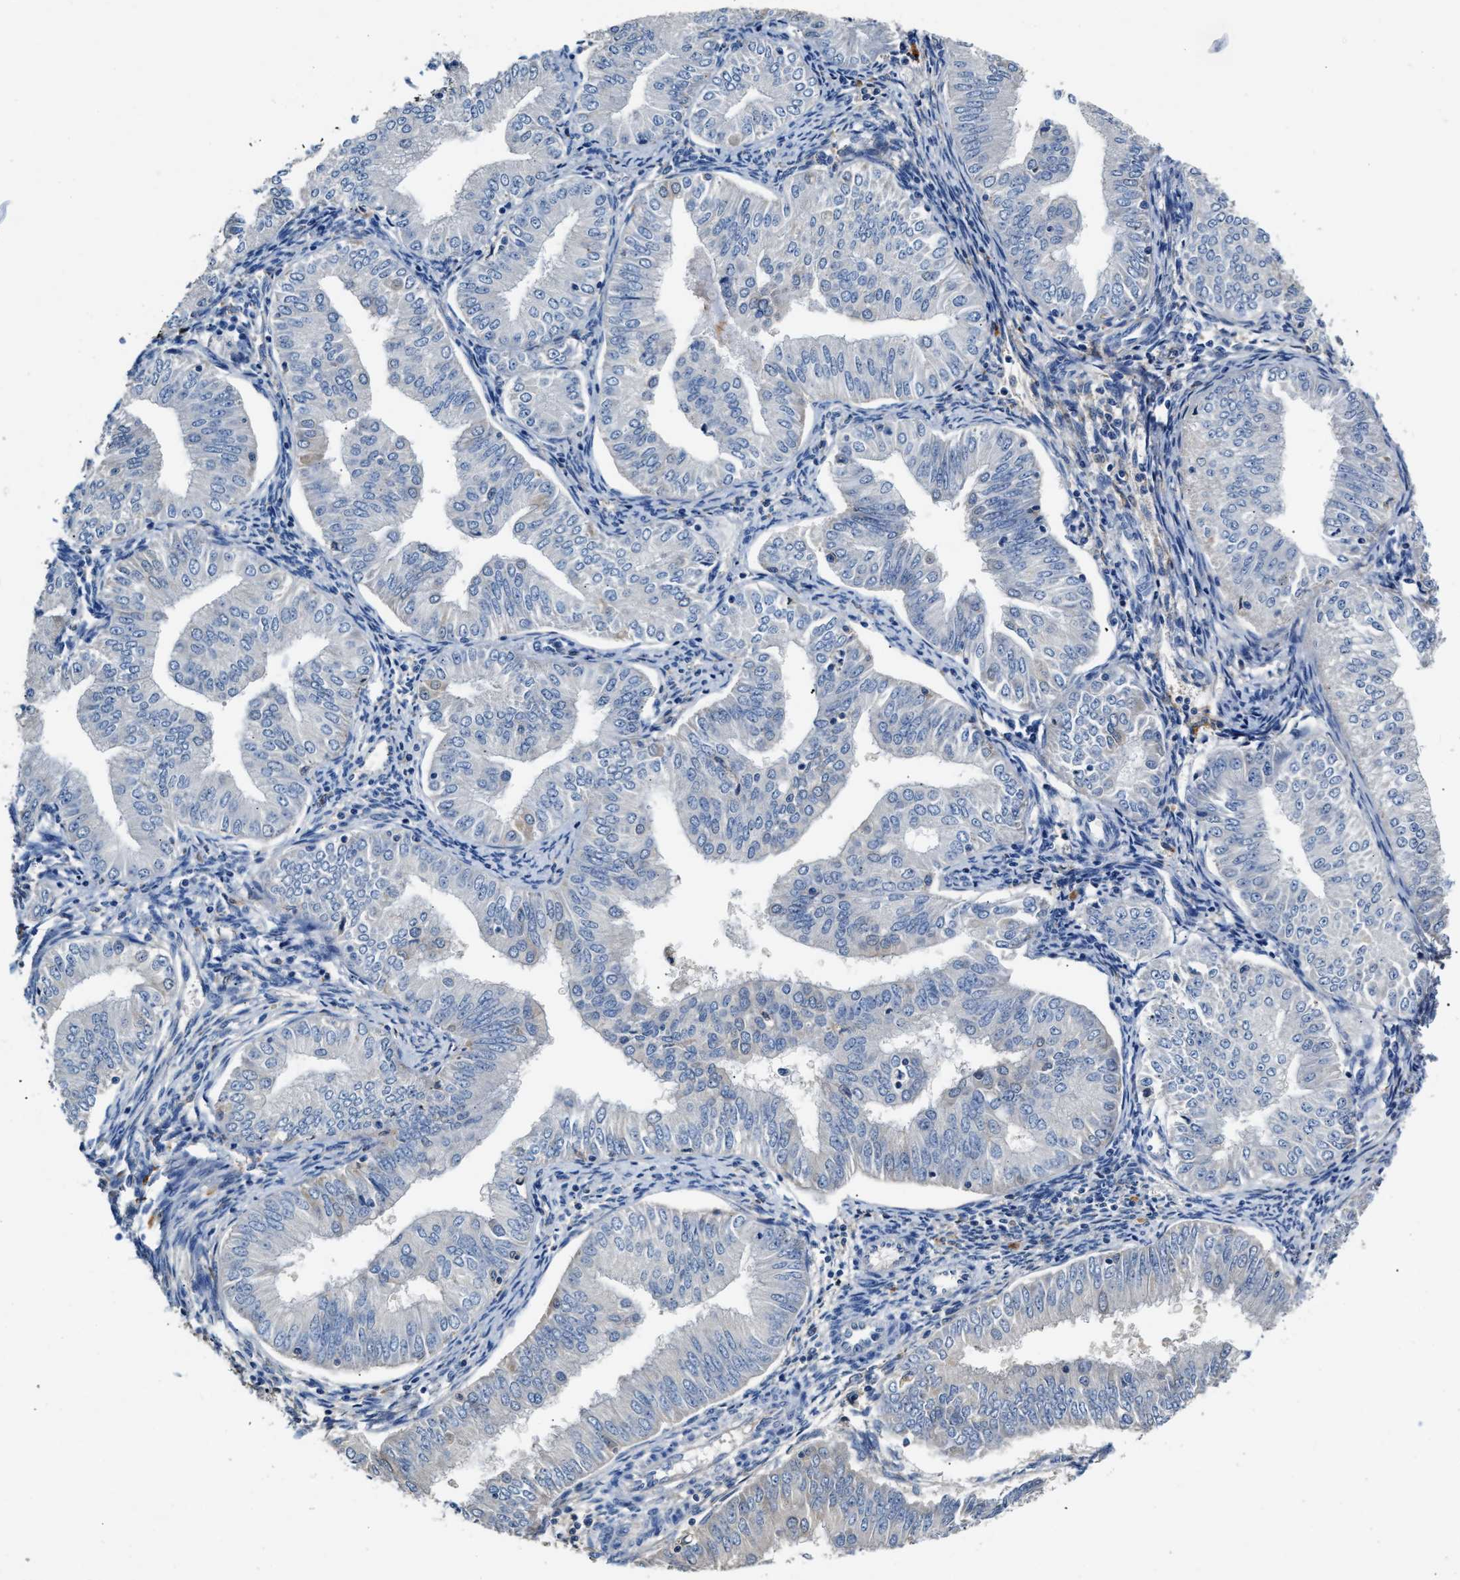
{"staining": {"intensity": "negative", "quantity": "none", "location": "none"}, "tissue": "endometrial cancer", "cell_type": "Tumor cells", "image_type": "cancer", "snomed": [{"axis": "morphology", "description": "Normal tissue, NOS"}, {"axis": "morphology", "description": "Adenocarcinoma, NOS"}, {"axis": "topography", "description": "Endometrium"}], "caption": "Adenocarcinoma (endometrial) was stained to show a protein in brown. There is no significant positivity in tumor cells.", "gene": "SLCO2B1", "patient": {"sex": "female", "age": 53}}